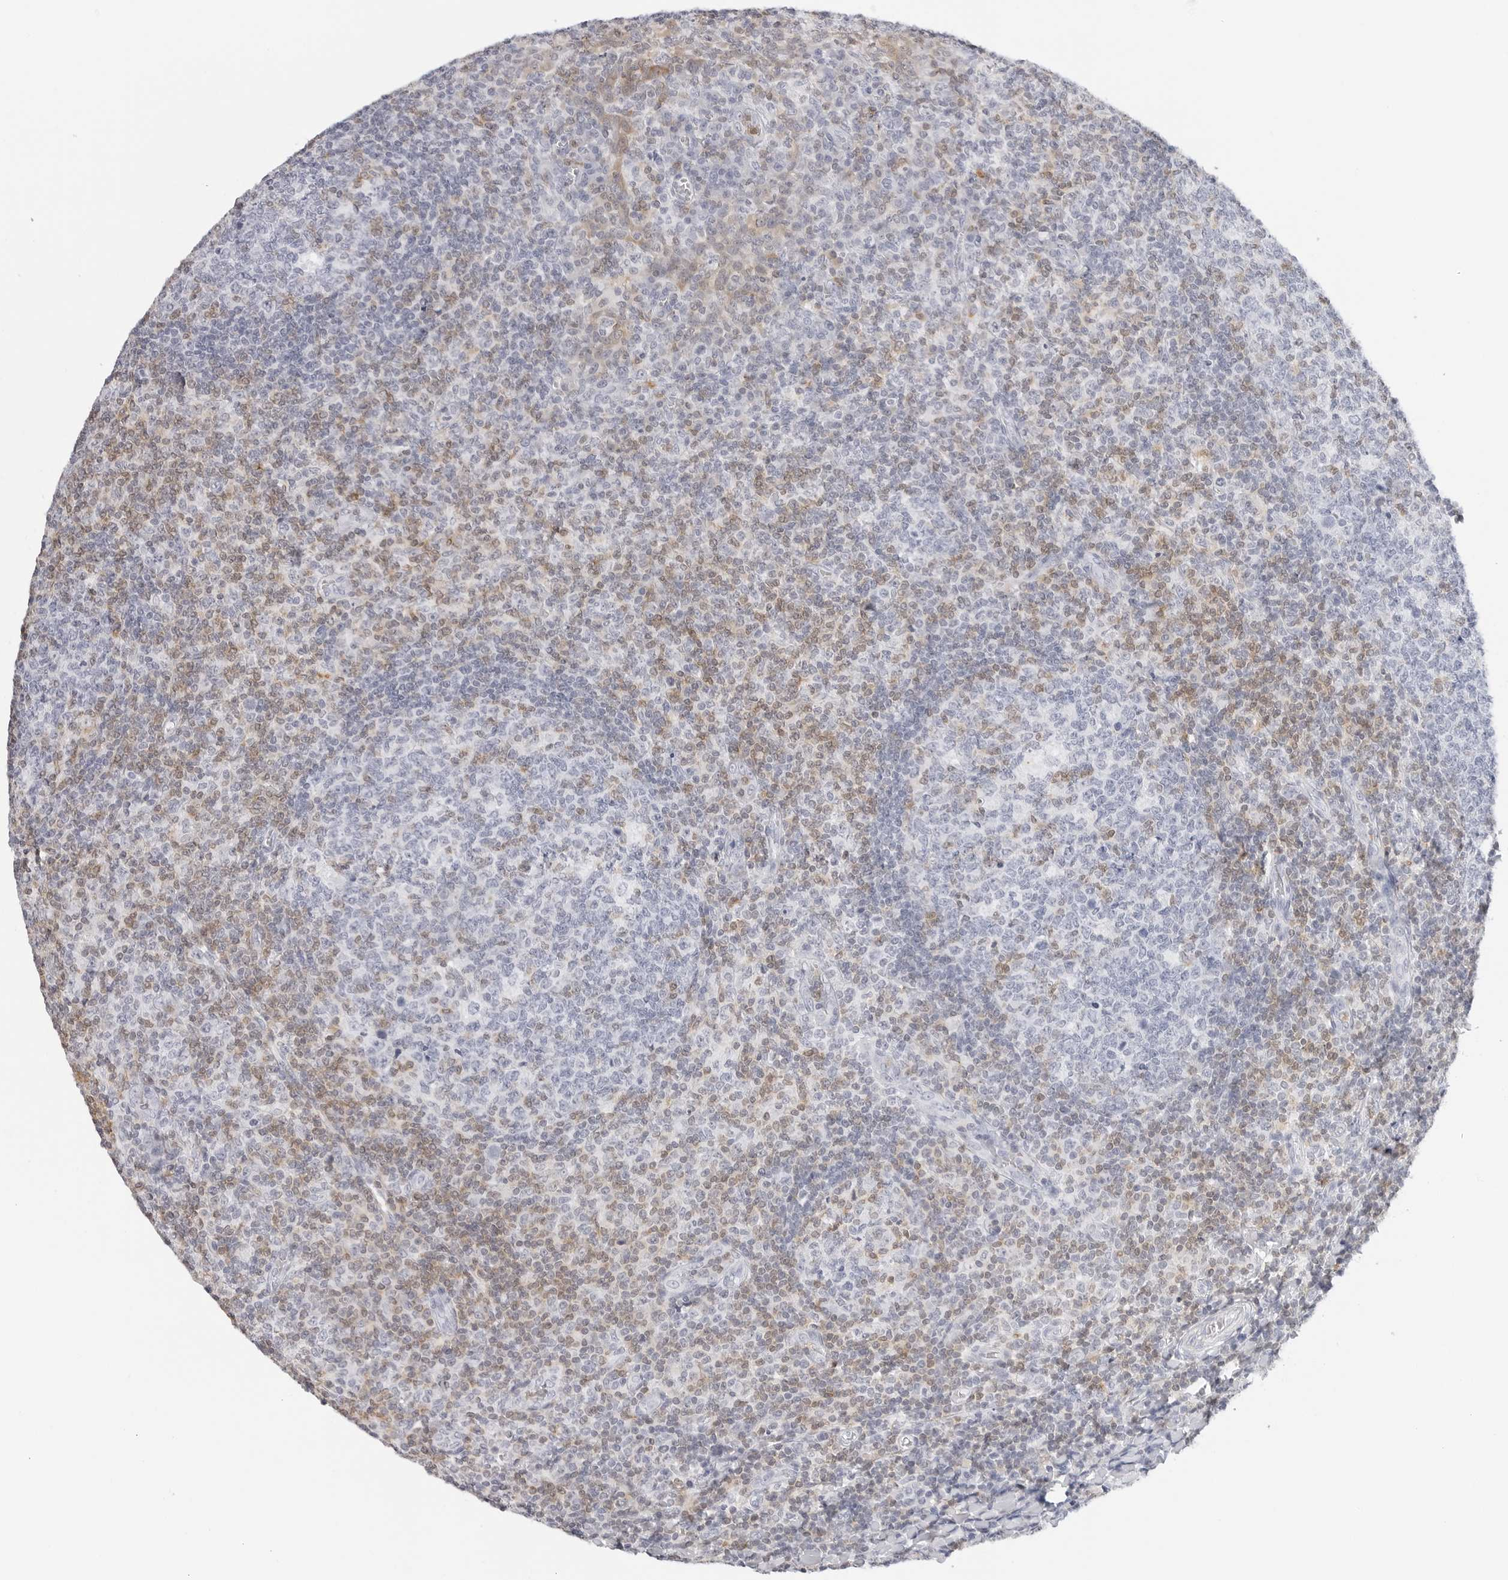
{"staining": {"intensity": "weak", "quantity": "<25%", "location": "cytoplasmic/membranous"}, "tissue": "tonsil", "cell_type": "Germinal center cells", "image_type": "normal", "snomed": [{"axis": "morphology", "description": "Normal tissue, NOS"}, {"axis": "topography", "description": "Tonsil"}], "caption": "Immunohistochemistry photomicrograph of normal tonsil: human tonsil stained with DAB (3,3'-diaminobenzidine) displays no significant protein positivity in germinal center cells.", "gene": "SLC9A3R1", "patient": {"sex": "female", "age": 19}}